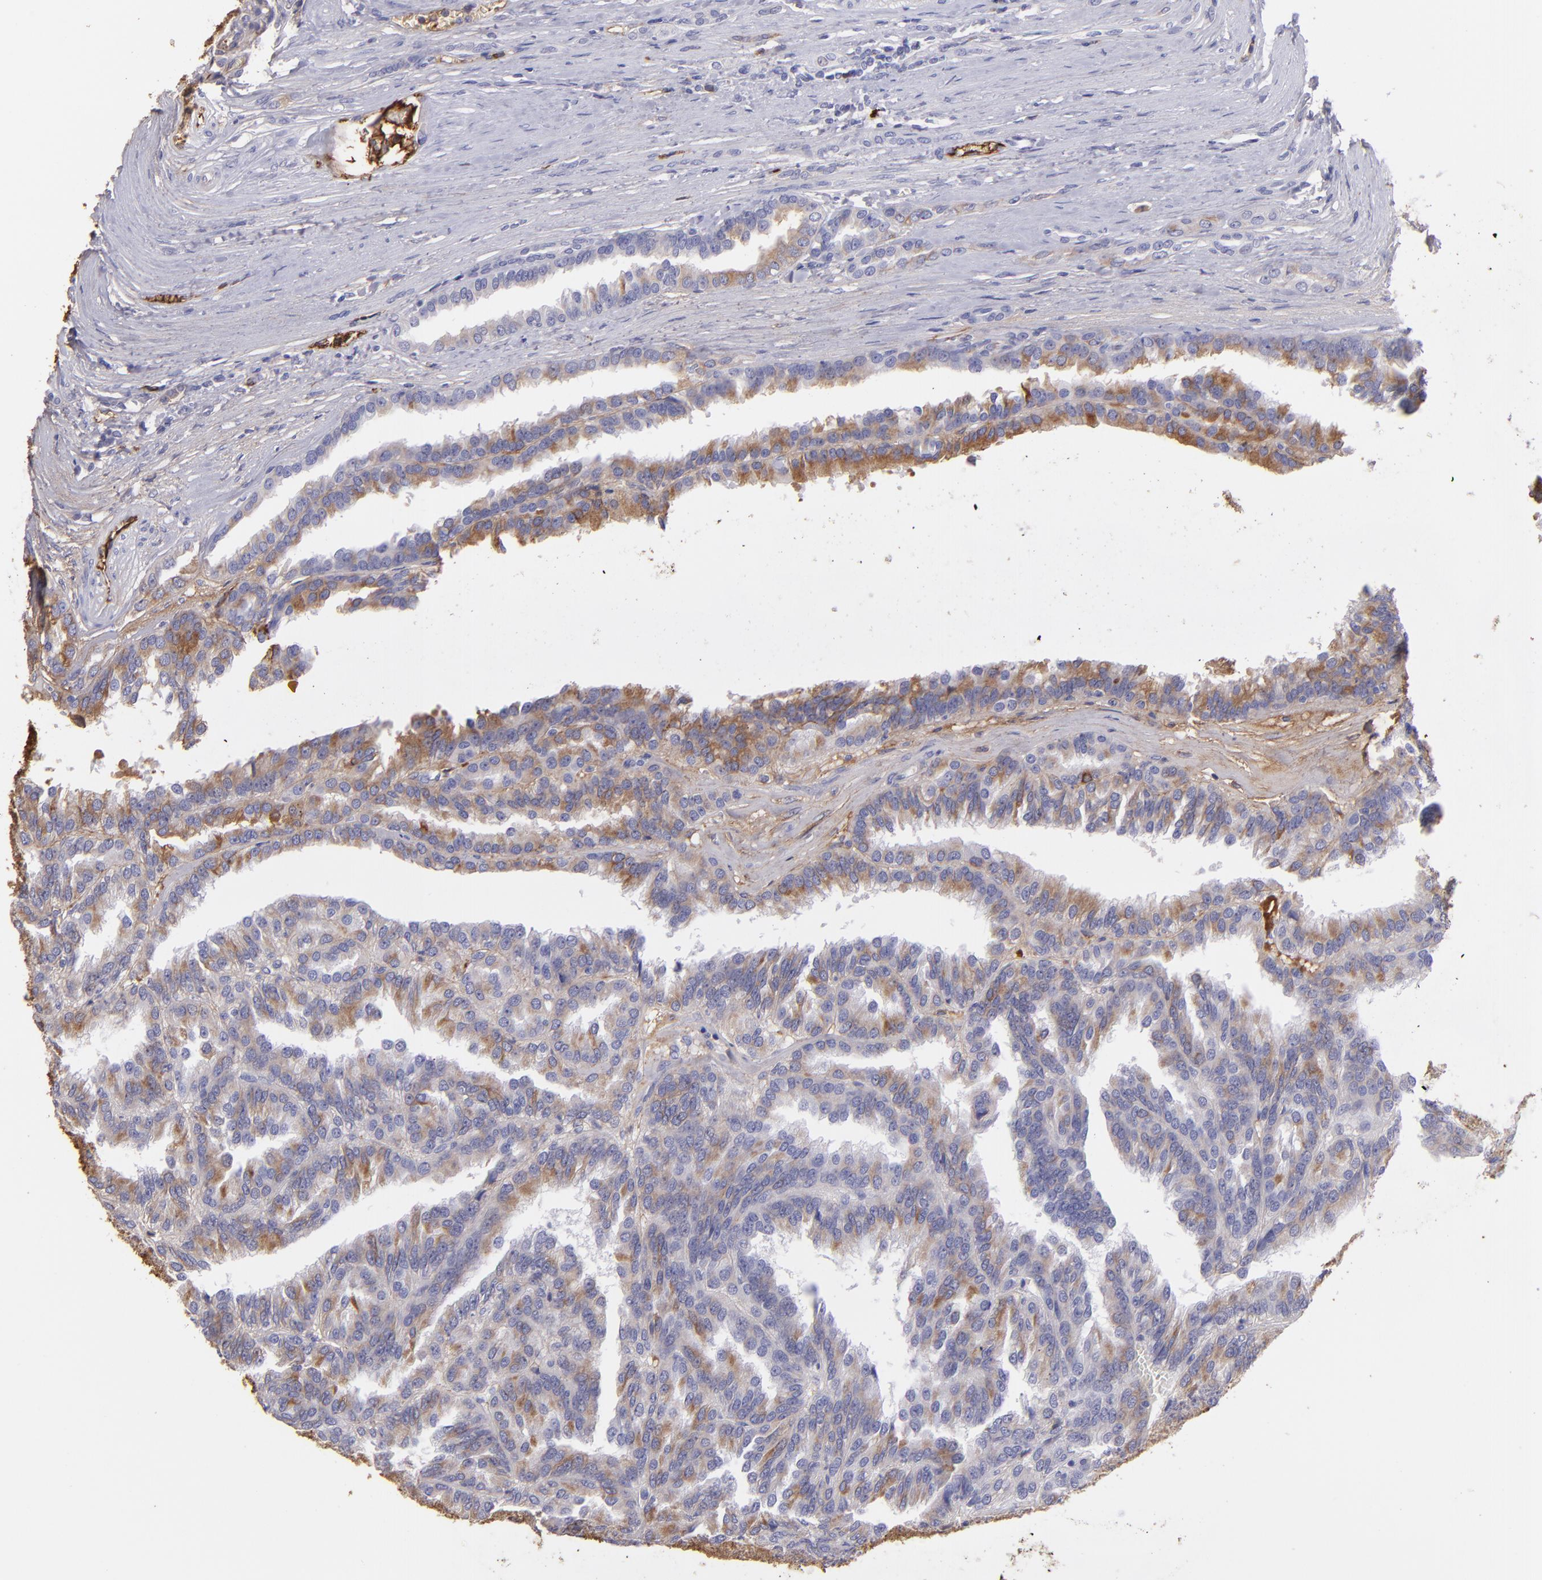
{"staining": {"intensity": "moderate", "quantity": "25%-75%", "location": "cytoplasmic/membranous"}, "tissue": "renal cancer", "cell_type": "Tumor cells", "image_type": "cancer", "snomed": [{"axis": "morphology", "description": "Adenocarcinoma, NOS"}, {"axis": "topography", "description": "Kidney"}], "caption": "A brown stain highlights moderate cytoplasmic/membranous positivity of a protein in human renal cancer tumor cells.", "gene": "FGB", "patient": {"sex": "male", "age": 46}}